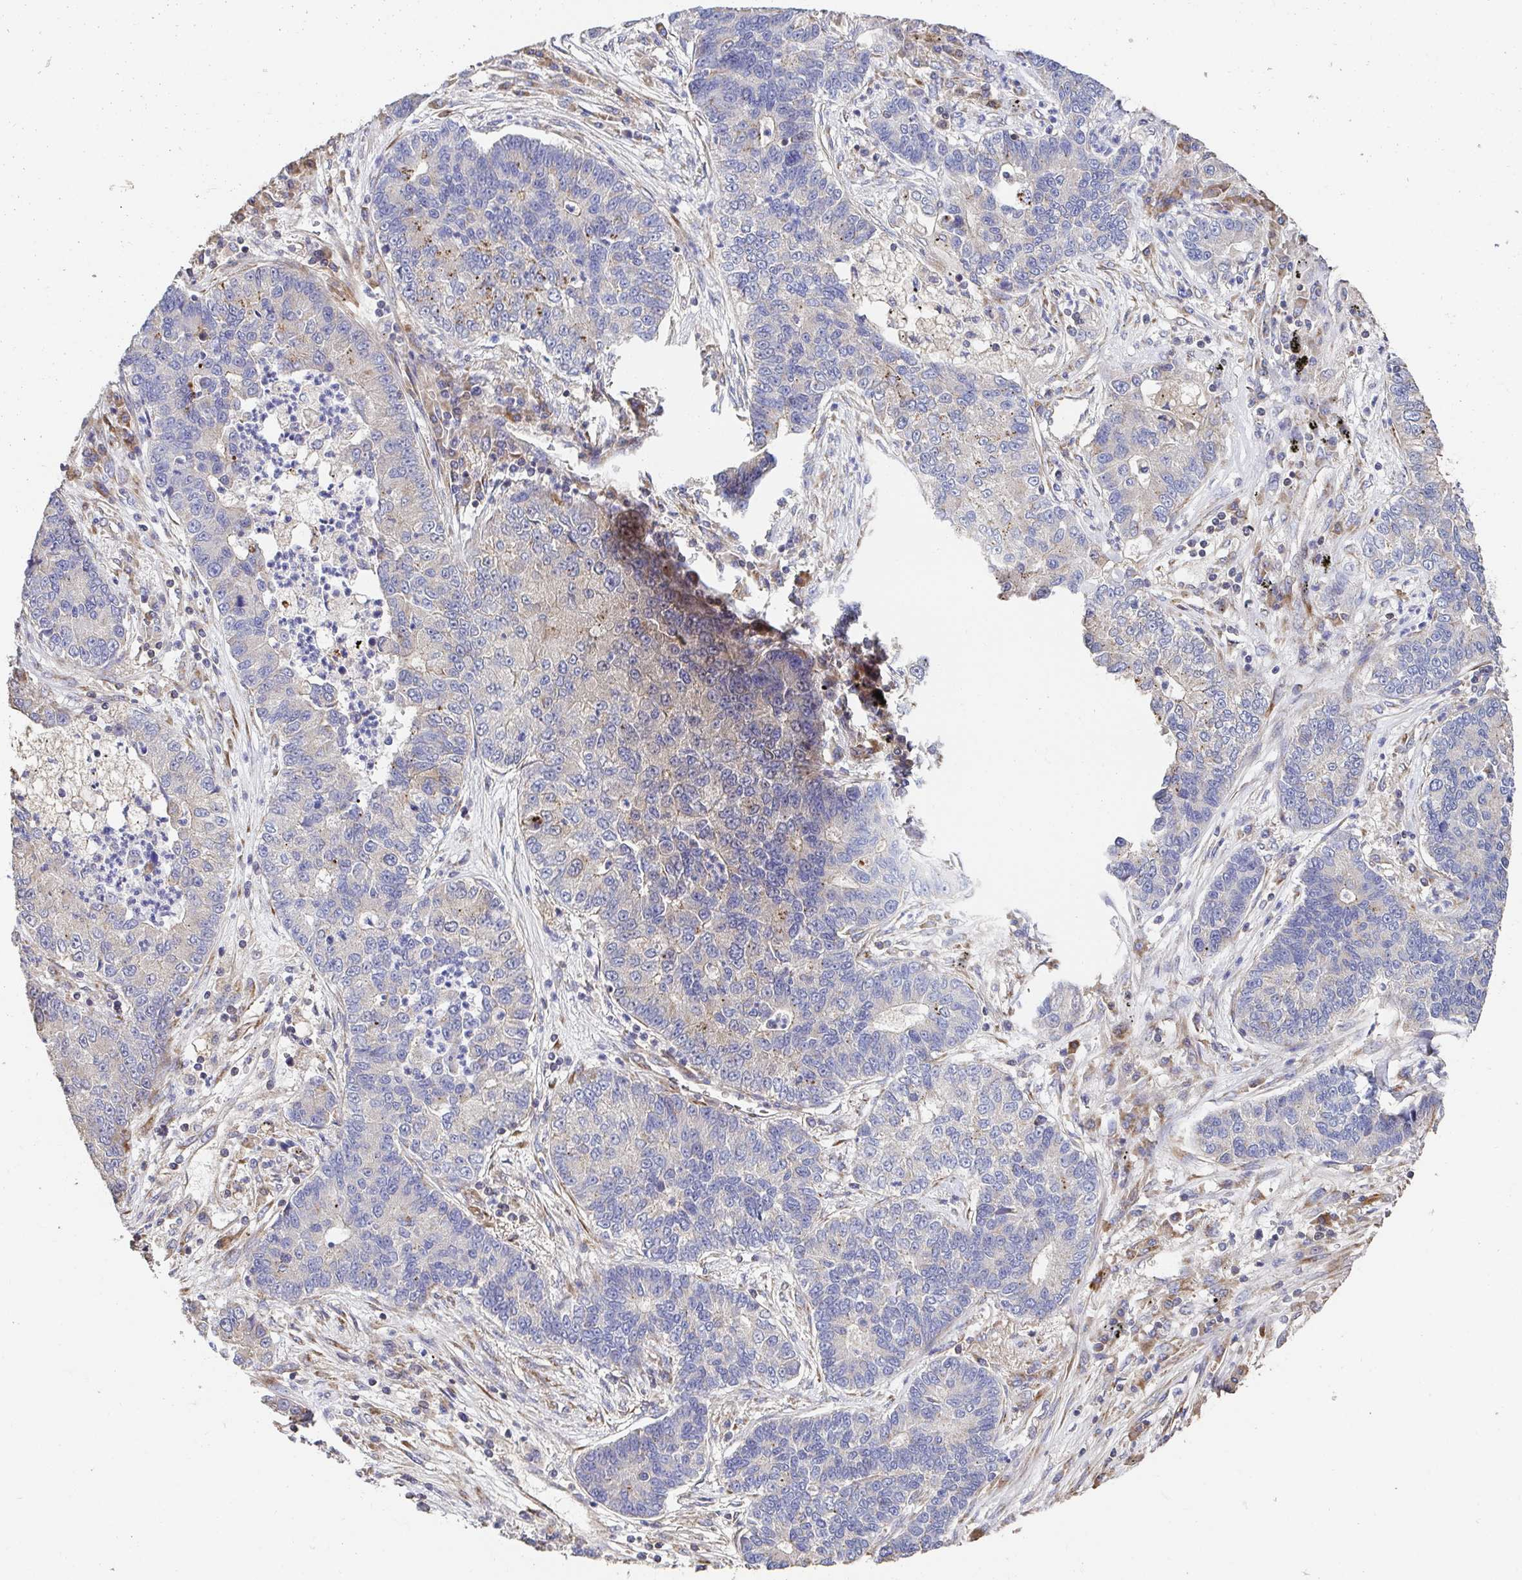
{"staining": {"intensity": "negative", "quantity": "none", "location": "none"}, "tissue": "lung cancer", "cell_type": "Tumor cells", "image_type": "cancer", "snomed": [{"axis": "morphology", "description": "Adenocarcinoma, NOS"}, {"axis": "topography", "description": "Lung"}], "caption": "A micrograph of lung adenocarcinoma stained for a protein exhibits no brown staining in tumor cells.", "gene": "APBB1", "patient": {"sex": "female", "age": 57}}